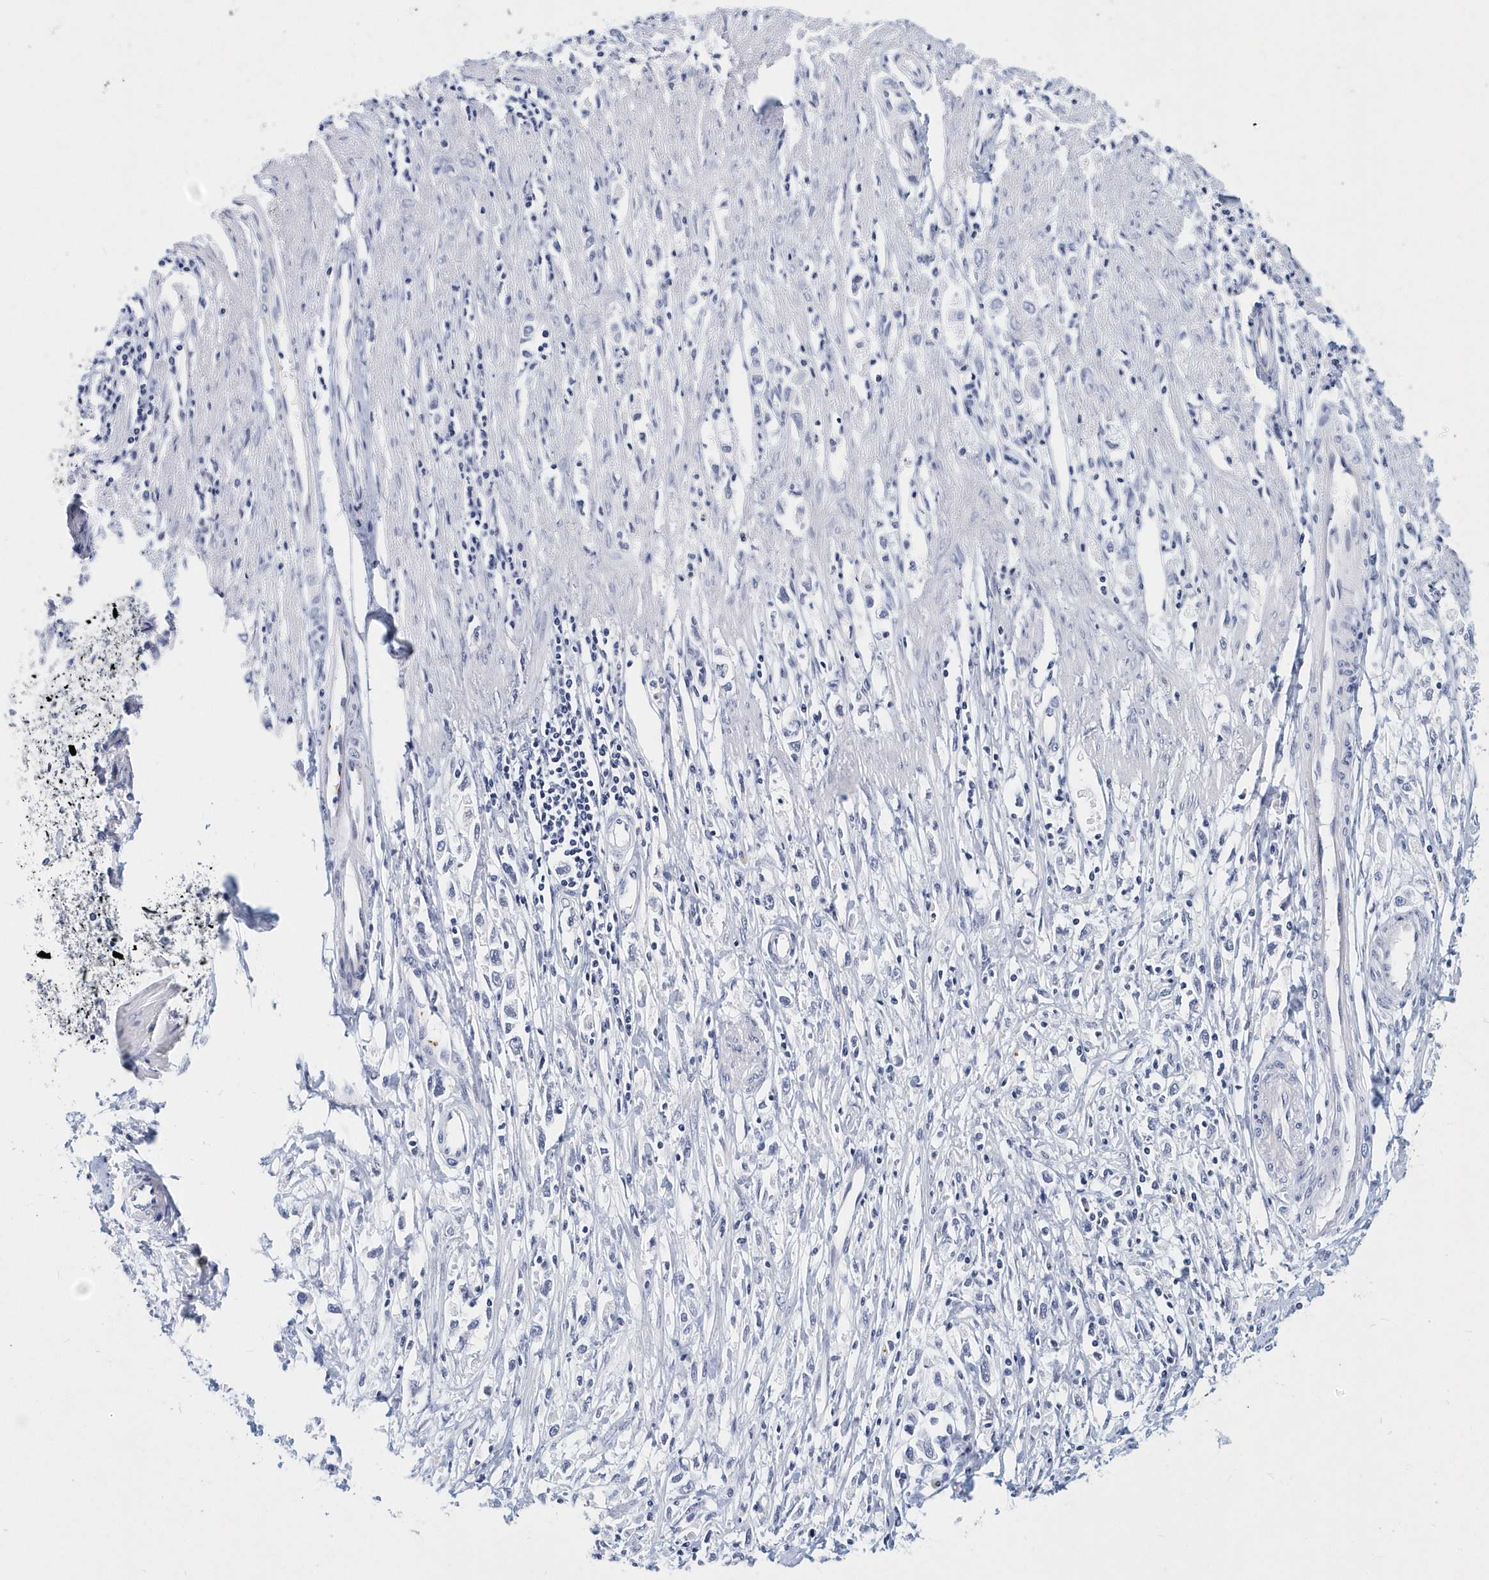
{"staining": {"intensity": "negative", "quantity": "none", "location": "none"}, "tissue": "stomach cancer", "cell_type": "Tumor cells", "image_type": "cancer", "snomed": [{"axis": "morphology", "description": "Adenocarcinoma, NOS"}, {"axis": "topography", "description": "Stomach"}], "caption": "Human stomach adenocarcinoma stained for a protein using immunohistochemistry (IHC) shows no positivity in tumor cells.", "gene": "ITGA2B", "patient": {"sex": "female", "age": 59}}